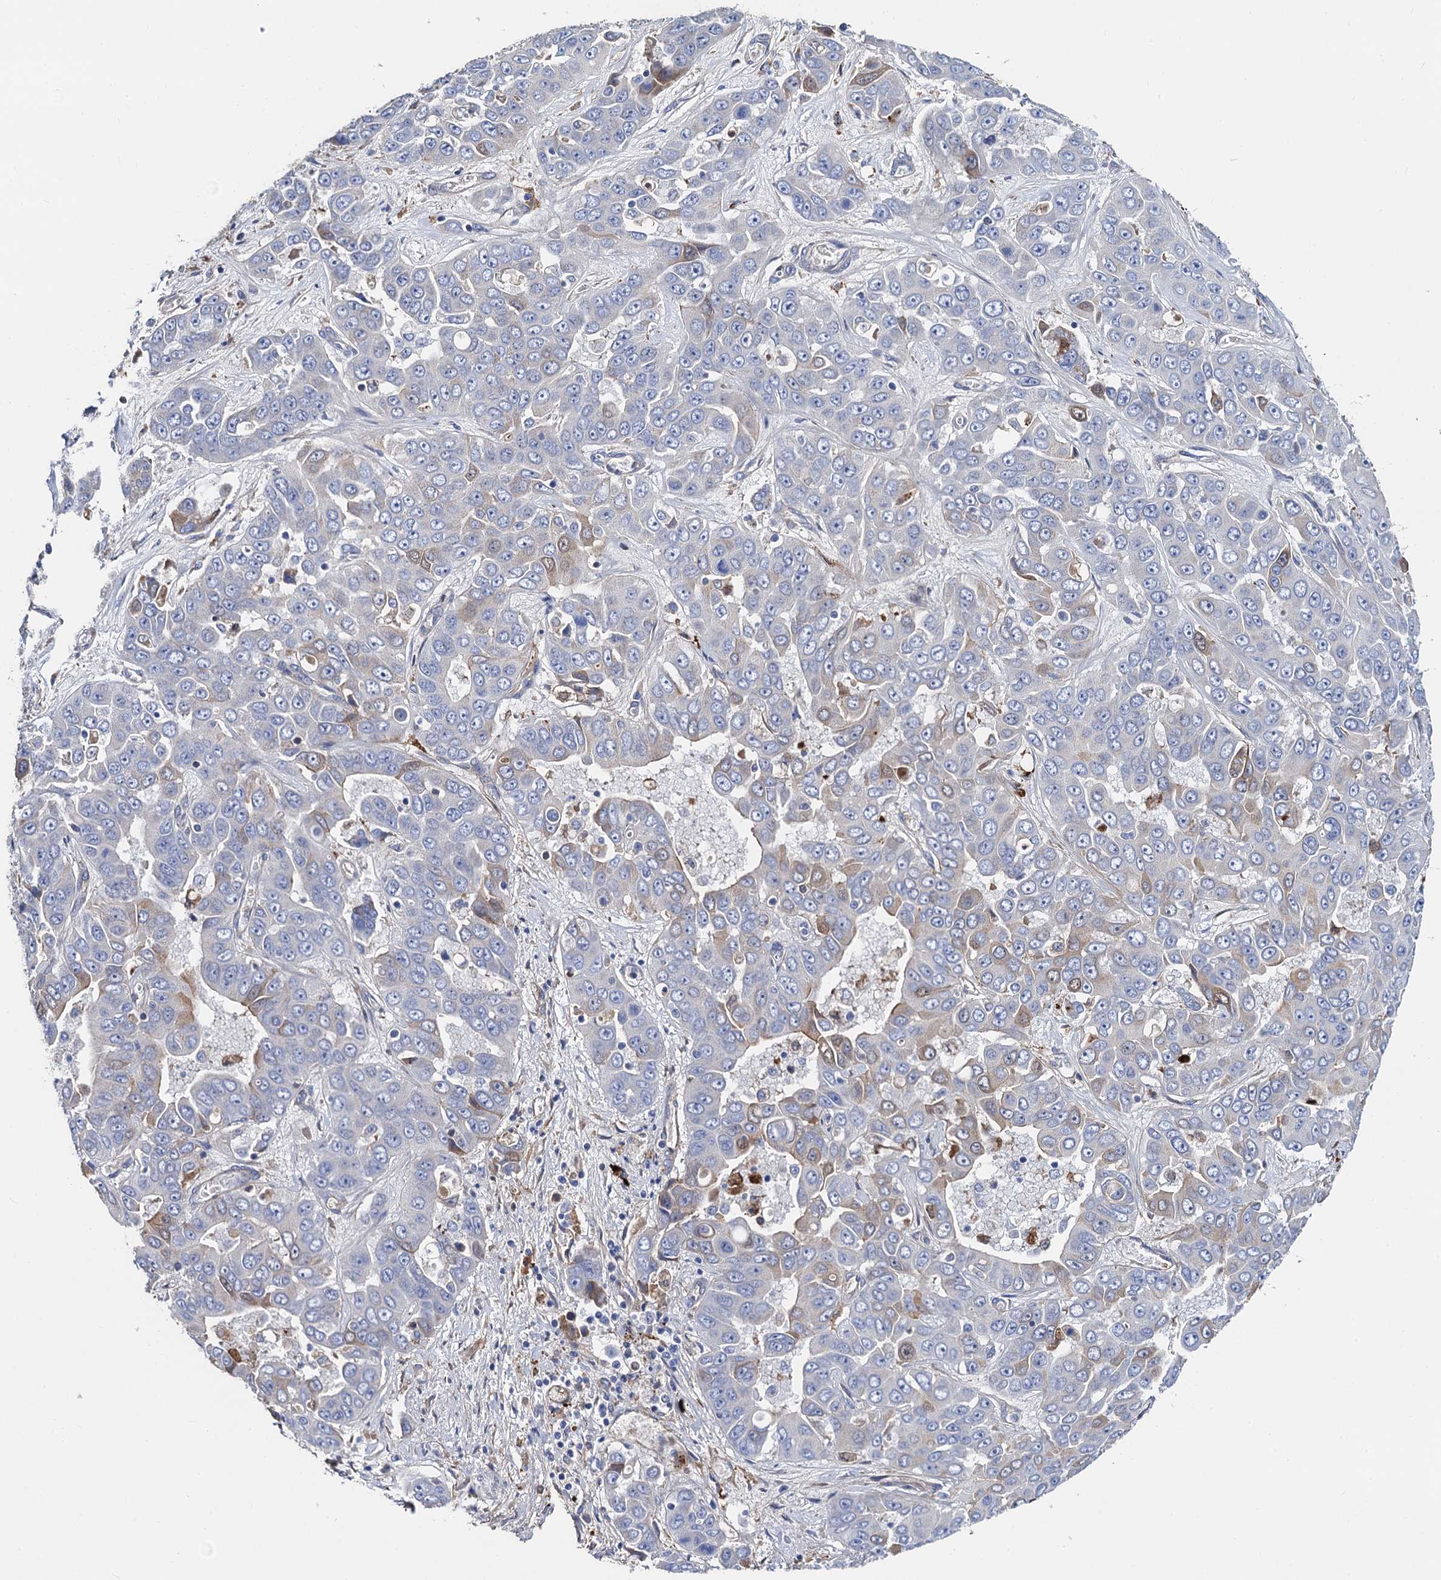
{"staining": {"intensity": "weak", "quantity": "<25%", "location": "cytoplasmic/membranous"}, "tissue": "liver cancer", "cell_type": "Tumor cells", "image_type": "cancer", "snomed": [{"axis": "morphology", "description": "Cholangiocarcinoma"}, {"axis": "topography", "description": "Liver"}], "caption": "Liver cancer was stained to show a protein in brown. There is no significant expression in tumor cells. (Stains: DAB (3,3'-diaminobenzidine) immunohistochemistry (IHC) with hematoxylin counter stain, Microscopy: brightfield microscopy at high magnification).", "gene": "FREM3", "patient": {"sex": "female", "age": 52}}